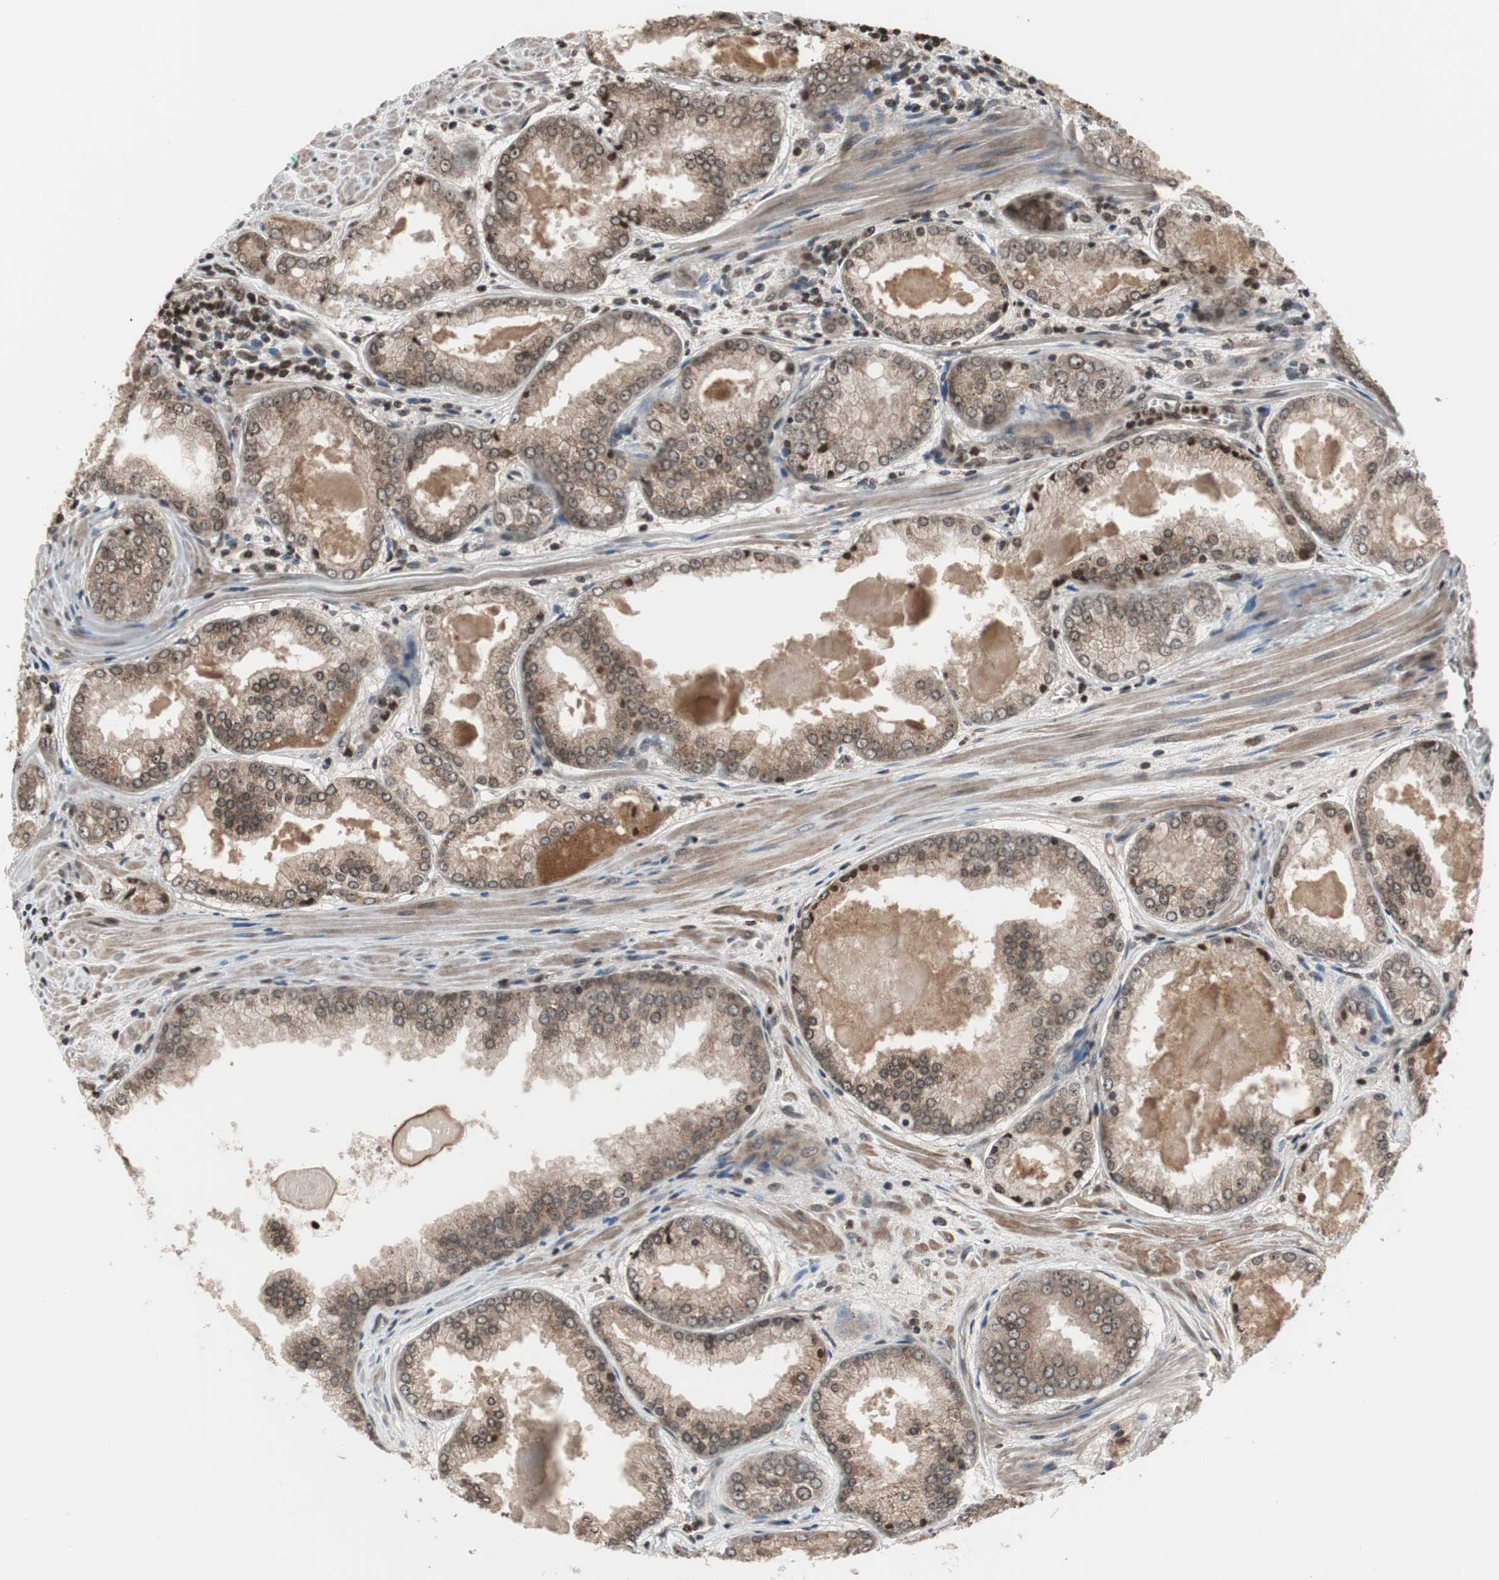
{"staining": {"intensity": "weak", "quantity": ">75%", "location": "cytoplasmic/membranous,nuclear"}, "tissue": "prostate cancer", "cell_type": "Tumor cells", "image_type": "cancer", "snomed": [{"axis": "morphology", "description": "Adenocarcinoma, Low grade"}, {"axis": "topography", "description": "Prostate"}], "caption": "Brown immunohistochemical staining in human prostate adenocarcinoma (low-grade) exhibits weak cytoplasmic/membranous and nuclear positivity in approximately >75% of tumor cells.", "gene": "RFC1", "patient": {"sex": "male", "age": 64}}